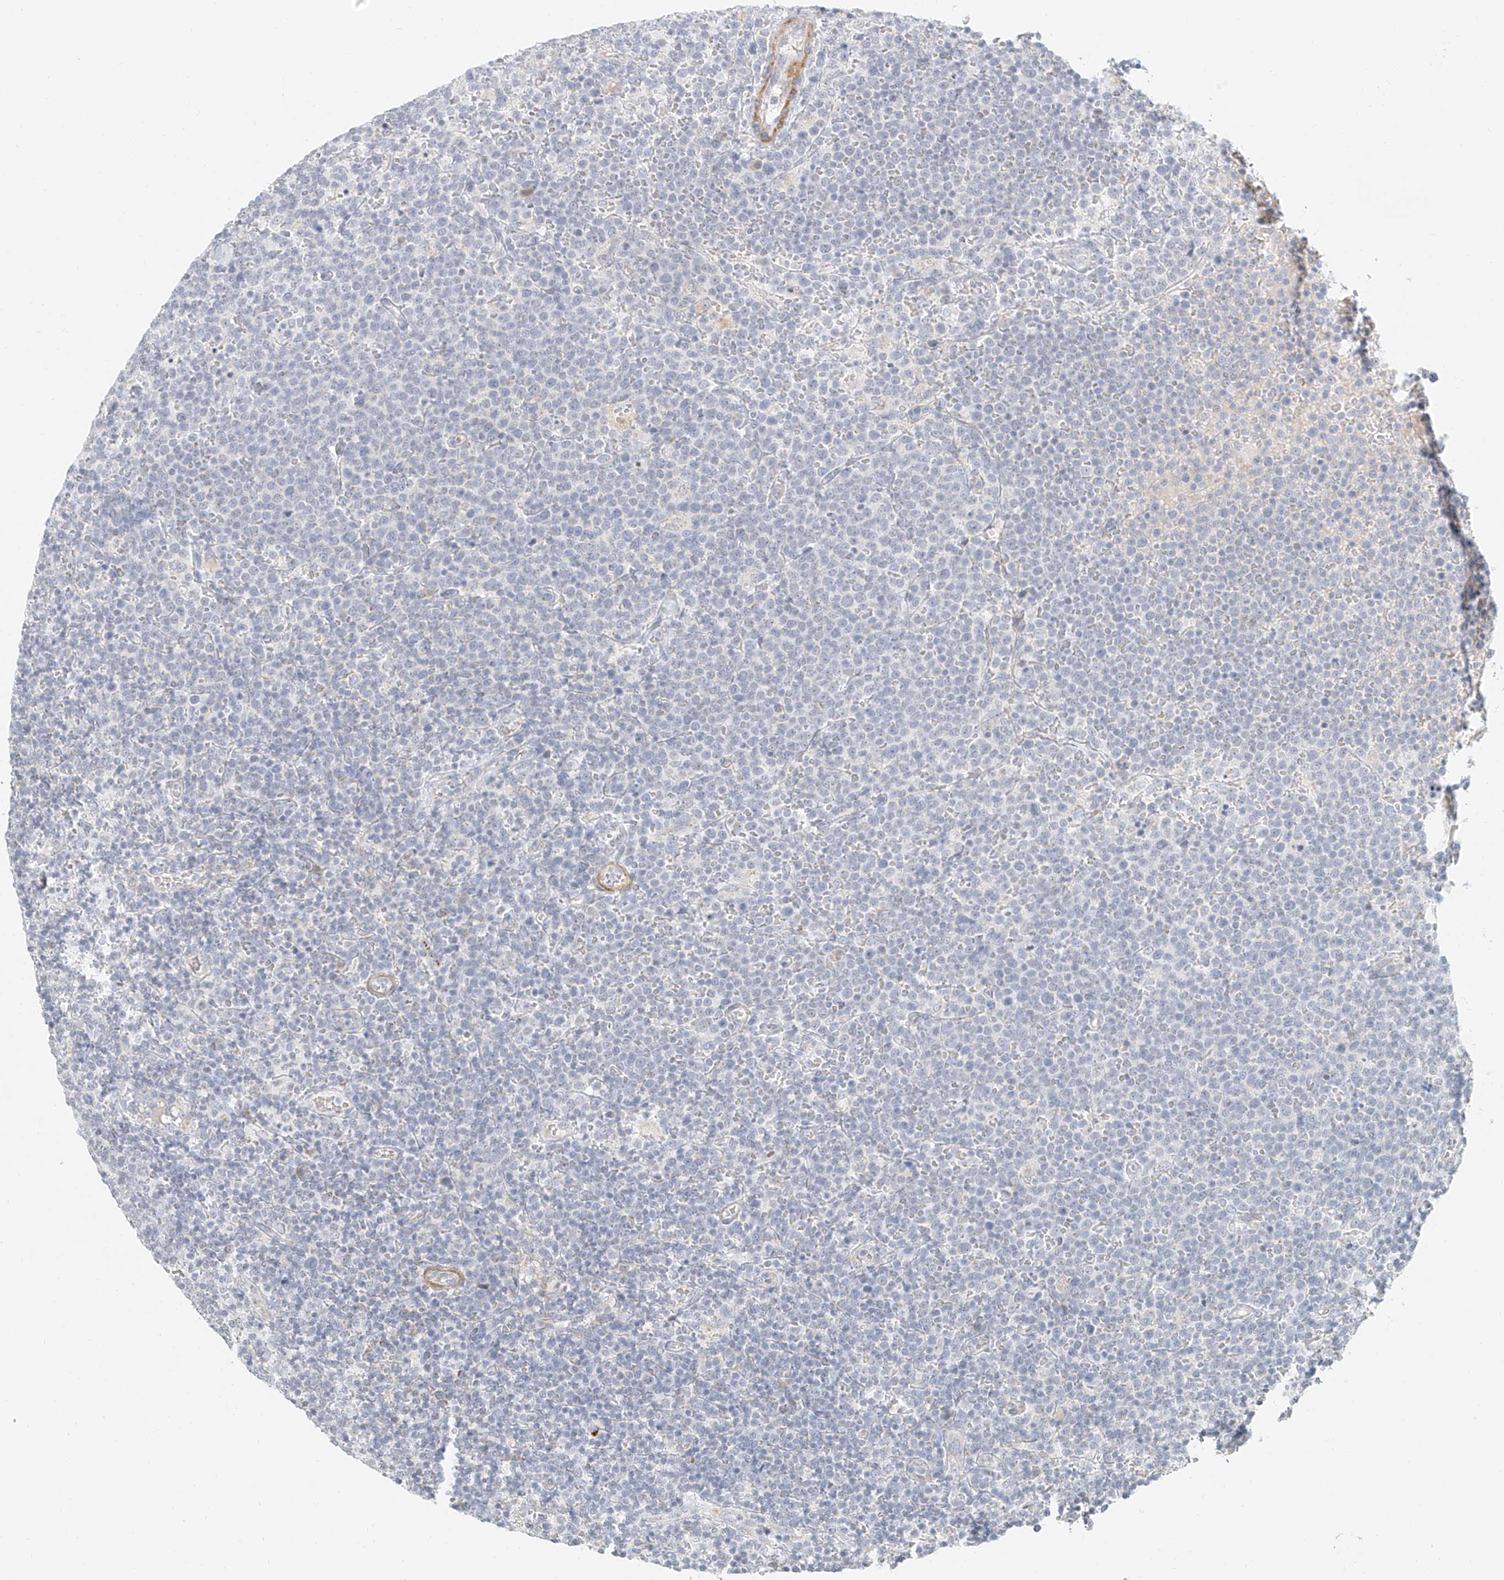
{"staining": {"intensity": "negative", "quantity": "none", "location": "none"}, "tissue": "lymphoma", "cell_type": "Tumor cells", "image_type": "cancer", "snomed": [{"axis": "morphology", "description": "Malignant lymphoma, non-Hodgkin's type, High grade"}, {"axis": "topography", "description": "Lymph node"}], "caption": "An IHC histopathology image of malignant lymphoma, non-Hodgkin's type (high-grade) is shown. There is no staining in tumor cells of malignant lymphoma, non-Hodgkin's type (high-grade).", "gene": "CXorf58", "patient": {"sex": "male", "age": 61}}